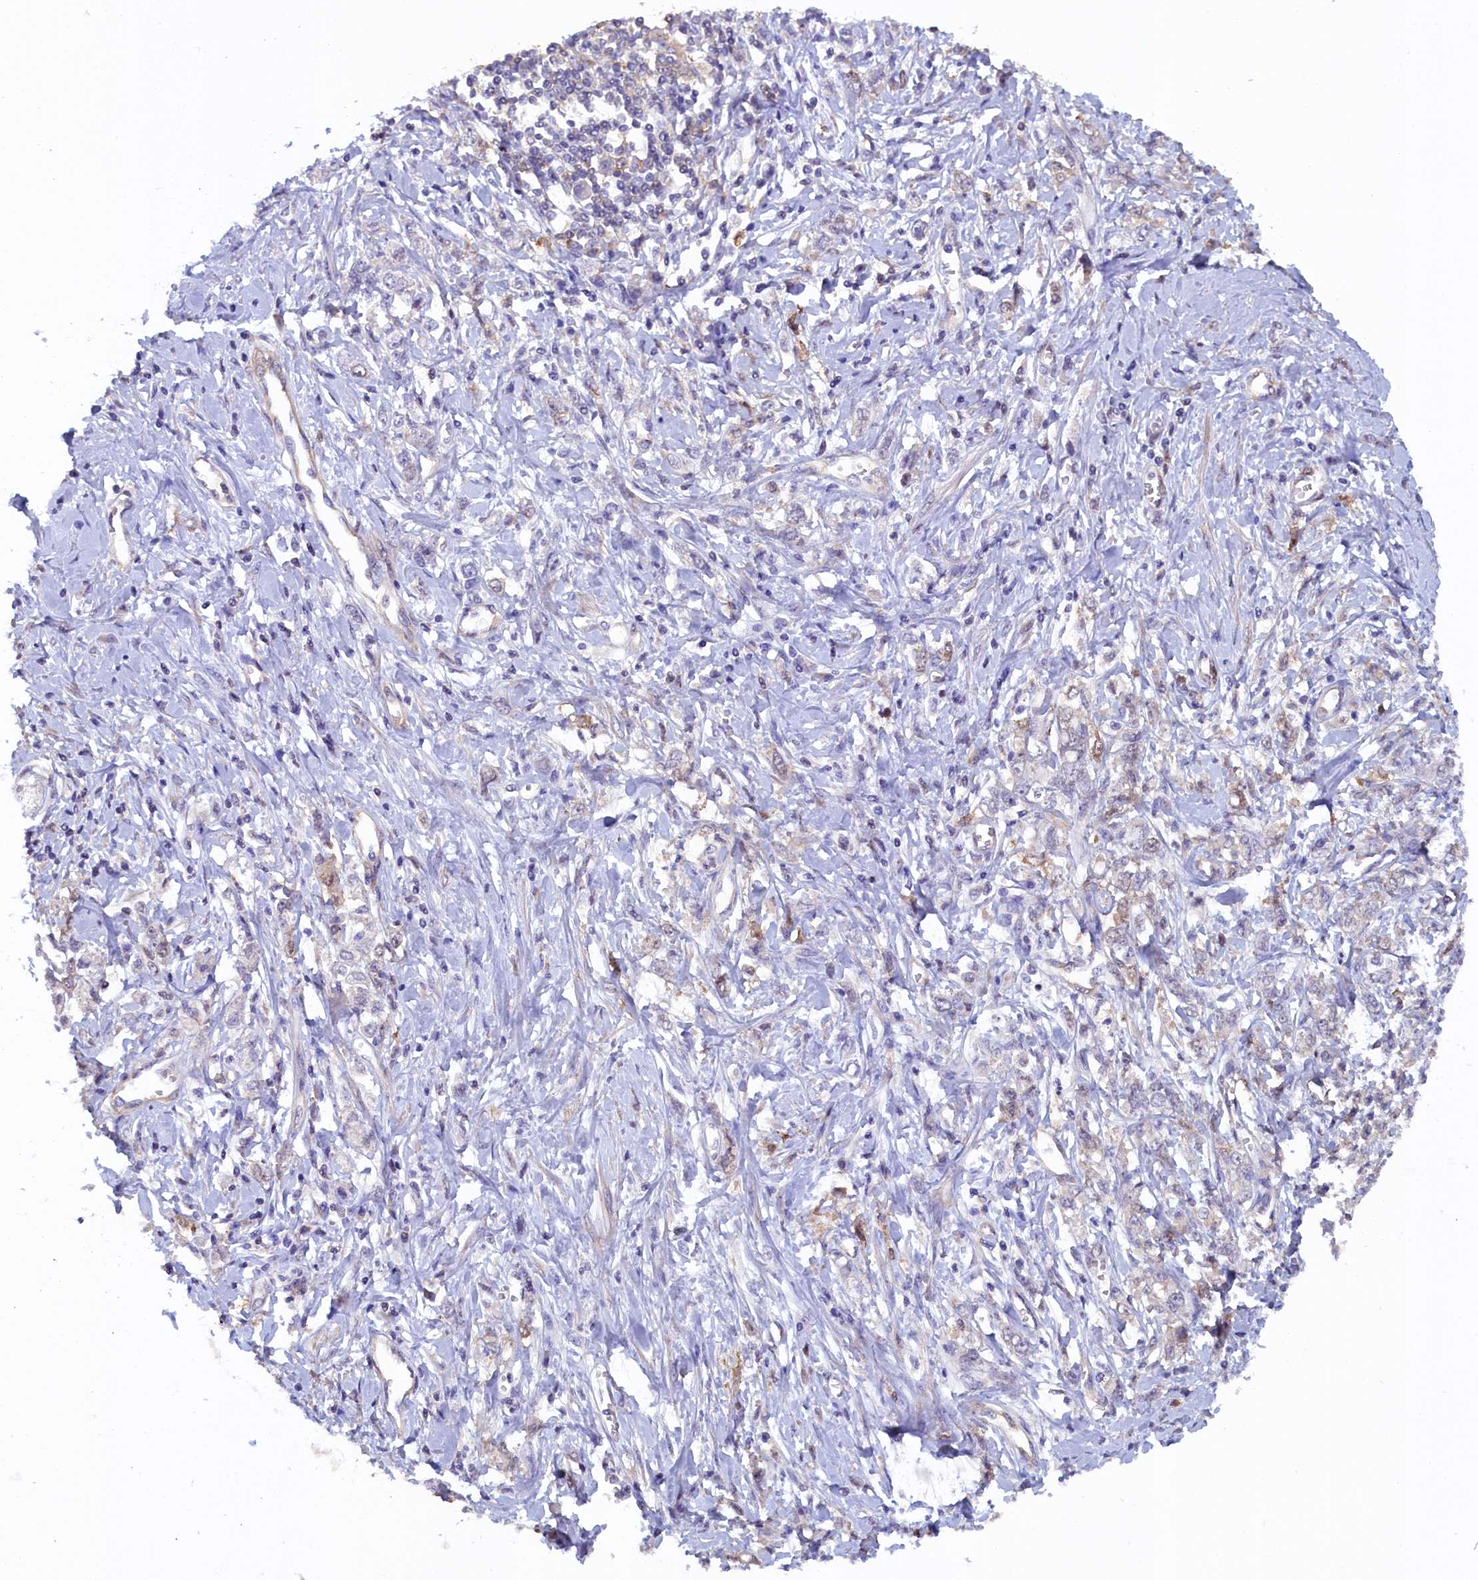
{"staining": {"intensity": "negative", "quantity": "none", "location": "none"}, "tissue": "stomach cancer", "cell_type": "Tumor cells", "image_type": "cancer", "snomed": [{"axis": "morphology", "description": "Adenocarcinoma, NOS"}, {"axis": "topography", "description": "Stomach"}], "caption": "This image is of stomach cancer (adenocarcinoma) stained with immunohistochemistry (IHC) to label a protein in brown with the nuclei are counter-stained blue. There is no staining in tumor cells.", "gene": "JPT2", "patient": {"sex": "female", "age": 76}}